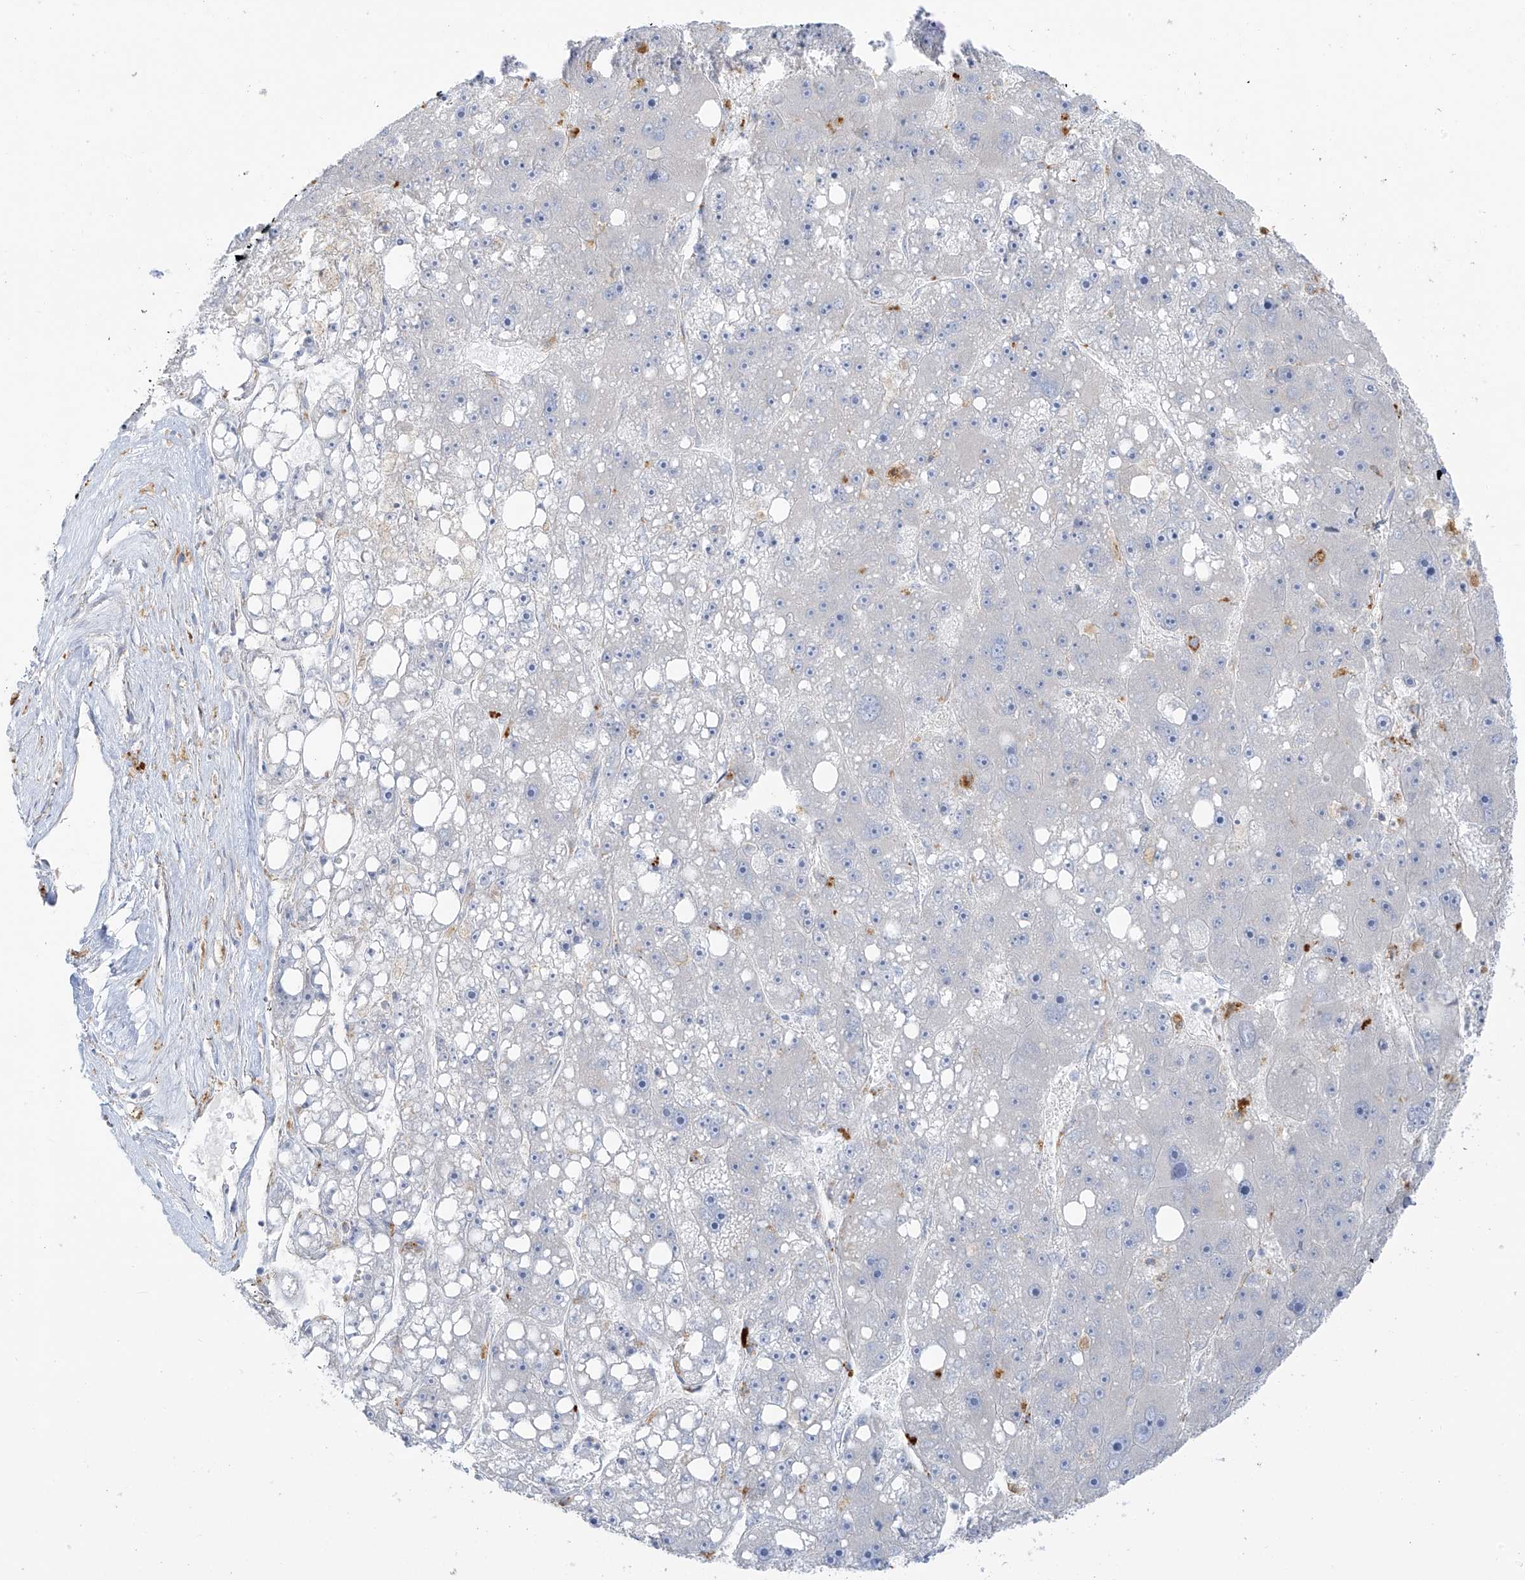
{"staining": {"intensity": "negative", "quantity": "none", "location": "none"}, "tissue": "liver cancer", "cell_type": "Tumor cells", "image_type": "cancer", "snomed": [{"axis": "morphology", "description": "Carcinoma, Hepatocellular, NOS"}, {"axis": "topography", "description": "Liver"}], "caption": "Tumor cells are negative for brown protein staining in liver cancer.", "gene": "TAL2", "patient": {"sex": "female", "age": 61}}